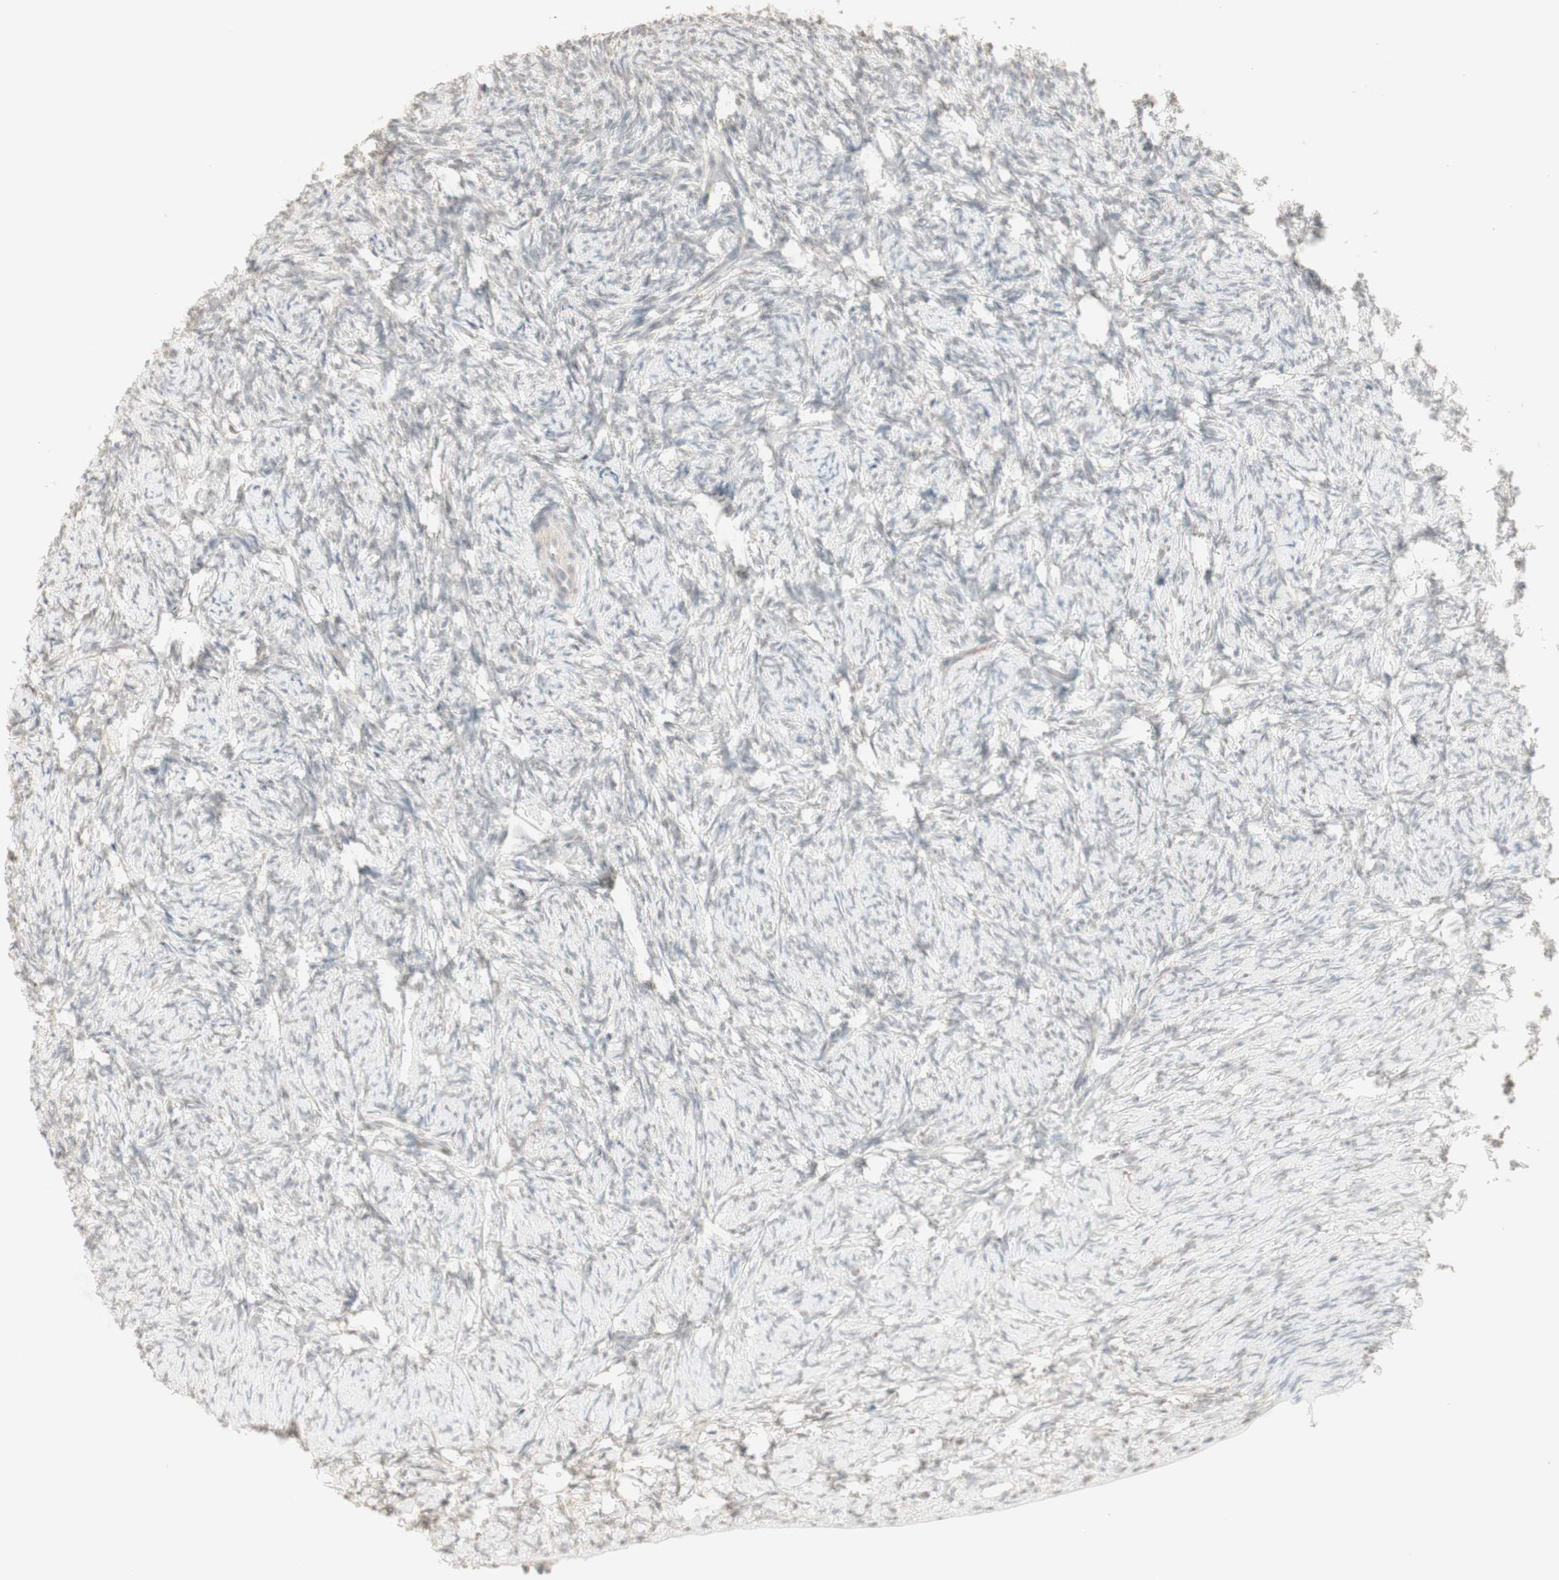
{"staining": {"intensity": "negative", "quantity": "none", "location": "none"}, "tissue": "ovary", "cell_type": "Ovarian stroma cells", "image_type": "normal", "snomed": [{"axis": "morphology", "description": "Normal tissue, NOS"}, {"axis": "topography", "description": "Ovary"}], "caption": "Immunohistochemistry (IHC) photomicrograph of normal ovary stained for a protein (brown), which shows no staining in ovarian stroma cells.", "gene": "PLCD4", "patient": {"sex": "female", "age": 60}}